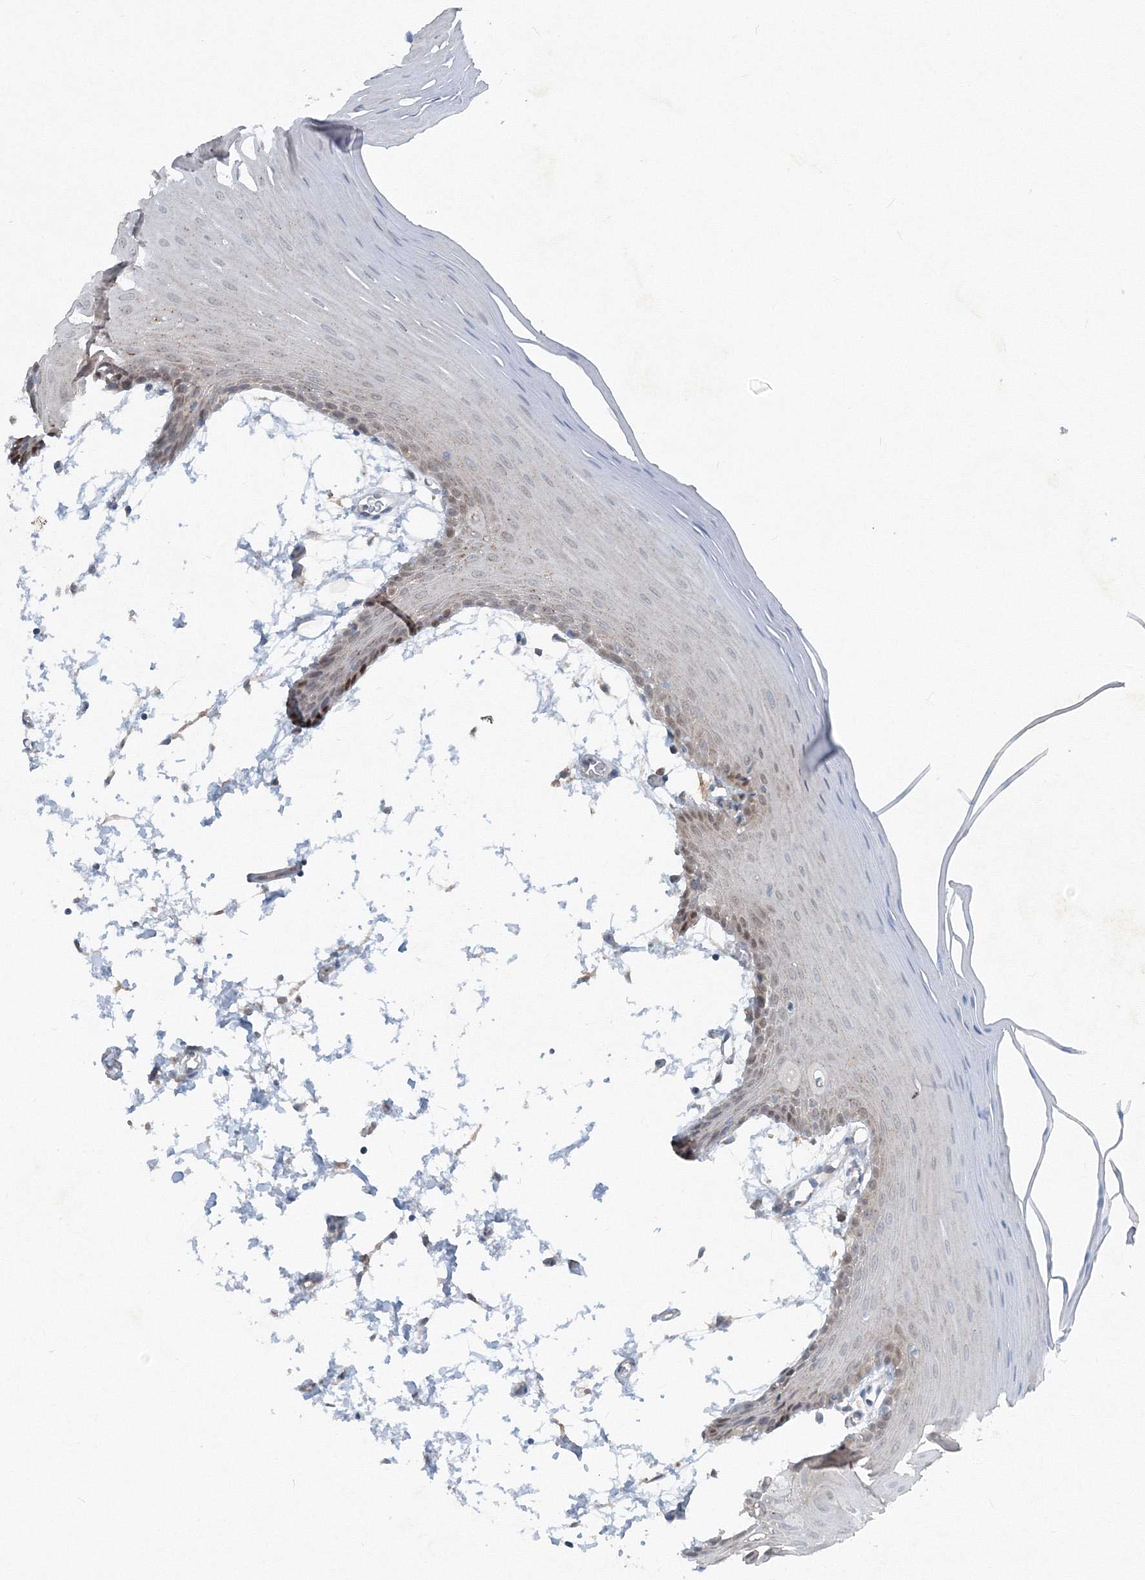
{"staining": {"intensity": "moderate", "quantity": "25%-75%", "location": "cytoplasmic/membranous,nuclear"}, "tissue": "oral mucosa", "cell_type": "Squamous epithelial cells", "image_type": "normal", "snomed": [{"axis": "morphology", "description": "Normal tissue, NOS"}, {"axis": "topography", "description": "Skeletal muscle"}, {"axis": "topography", "description": "Oral tissue"}, {"axis": "topography", "description": "Salivary gland"}, {"axis": "topography", "description": "Peripheral nerve tissue"}], "caption": "DAB (3,3'-diaminobenzidine) immunohistochemical staining of benign oral mucosa reveals moderate cytoplasmic/membranous,nuclear protein staining in about 25%-75% of squamous epithelial cells.", "gene": "TPRKB", "patient": {"sex": "male", "age": 54}}